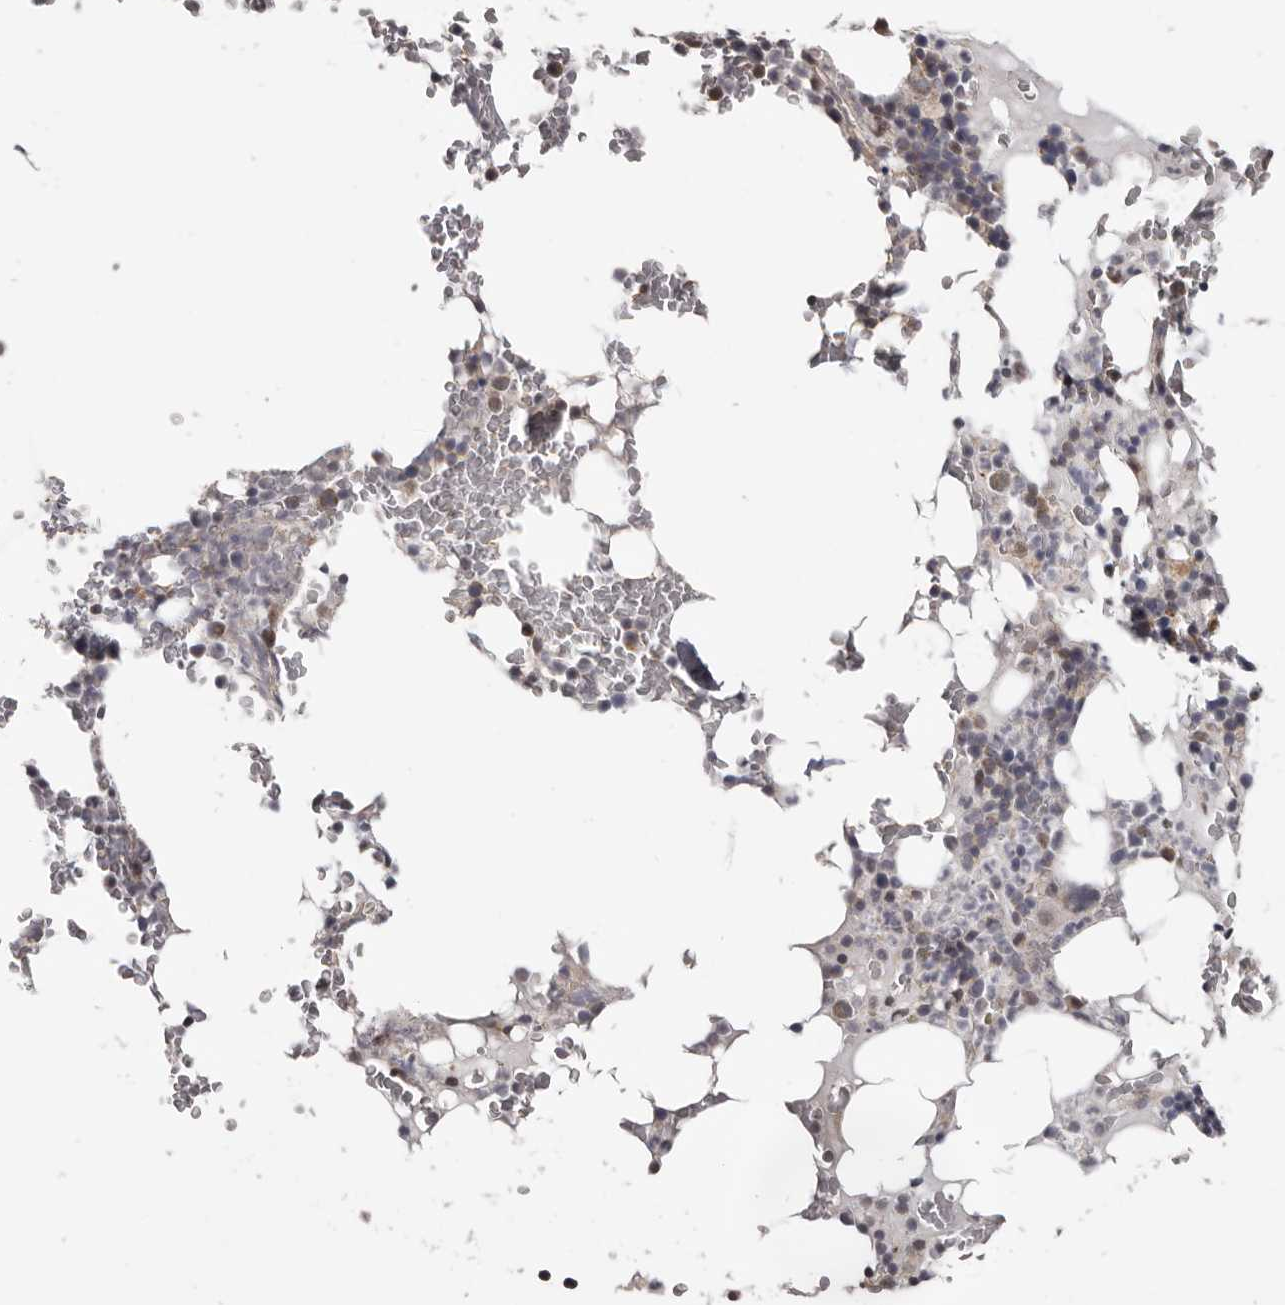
{"staining": {"intensity": "weak", "quantity": "<25%", "location": "cytoplasmic/membranous,nuclear"}, "tissue": "bone marrow", "cell_type": "Hematopoietic cells", "image_type": "normal", "snomed": [{"axis": "morphology", "description": "Normal tissue, NOS"}, {"axis": "topography", "description": "Bone marrow"}], "caption": "DAB (3,3'-diaminobenzidine) immunohistochemical staining of benign bone marrow exhibits no significant expression in hematopoietic cells.", "gene": "MOGAT2", "patient": {"sex": "male", "age": 58}}